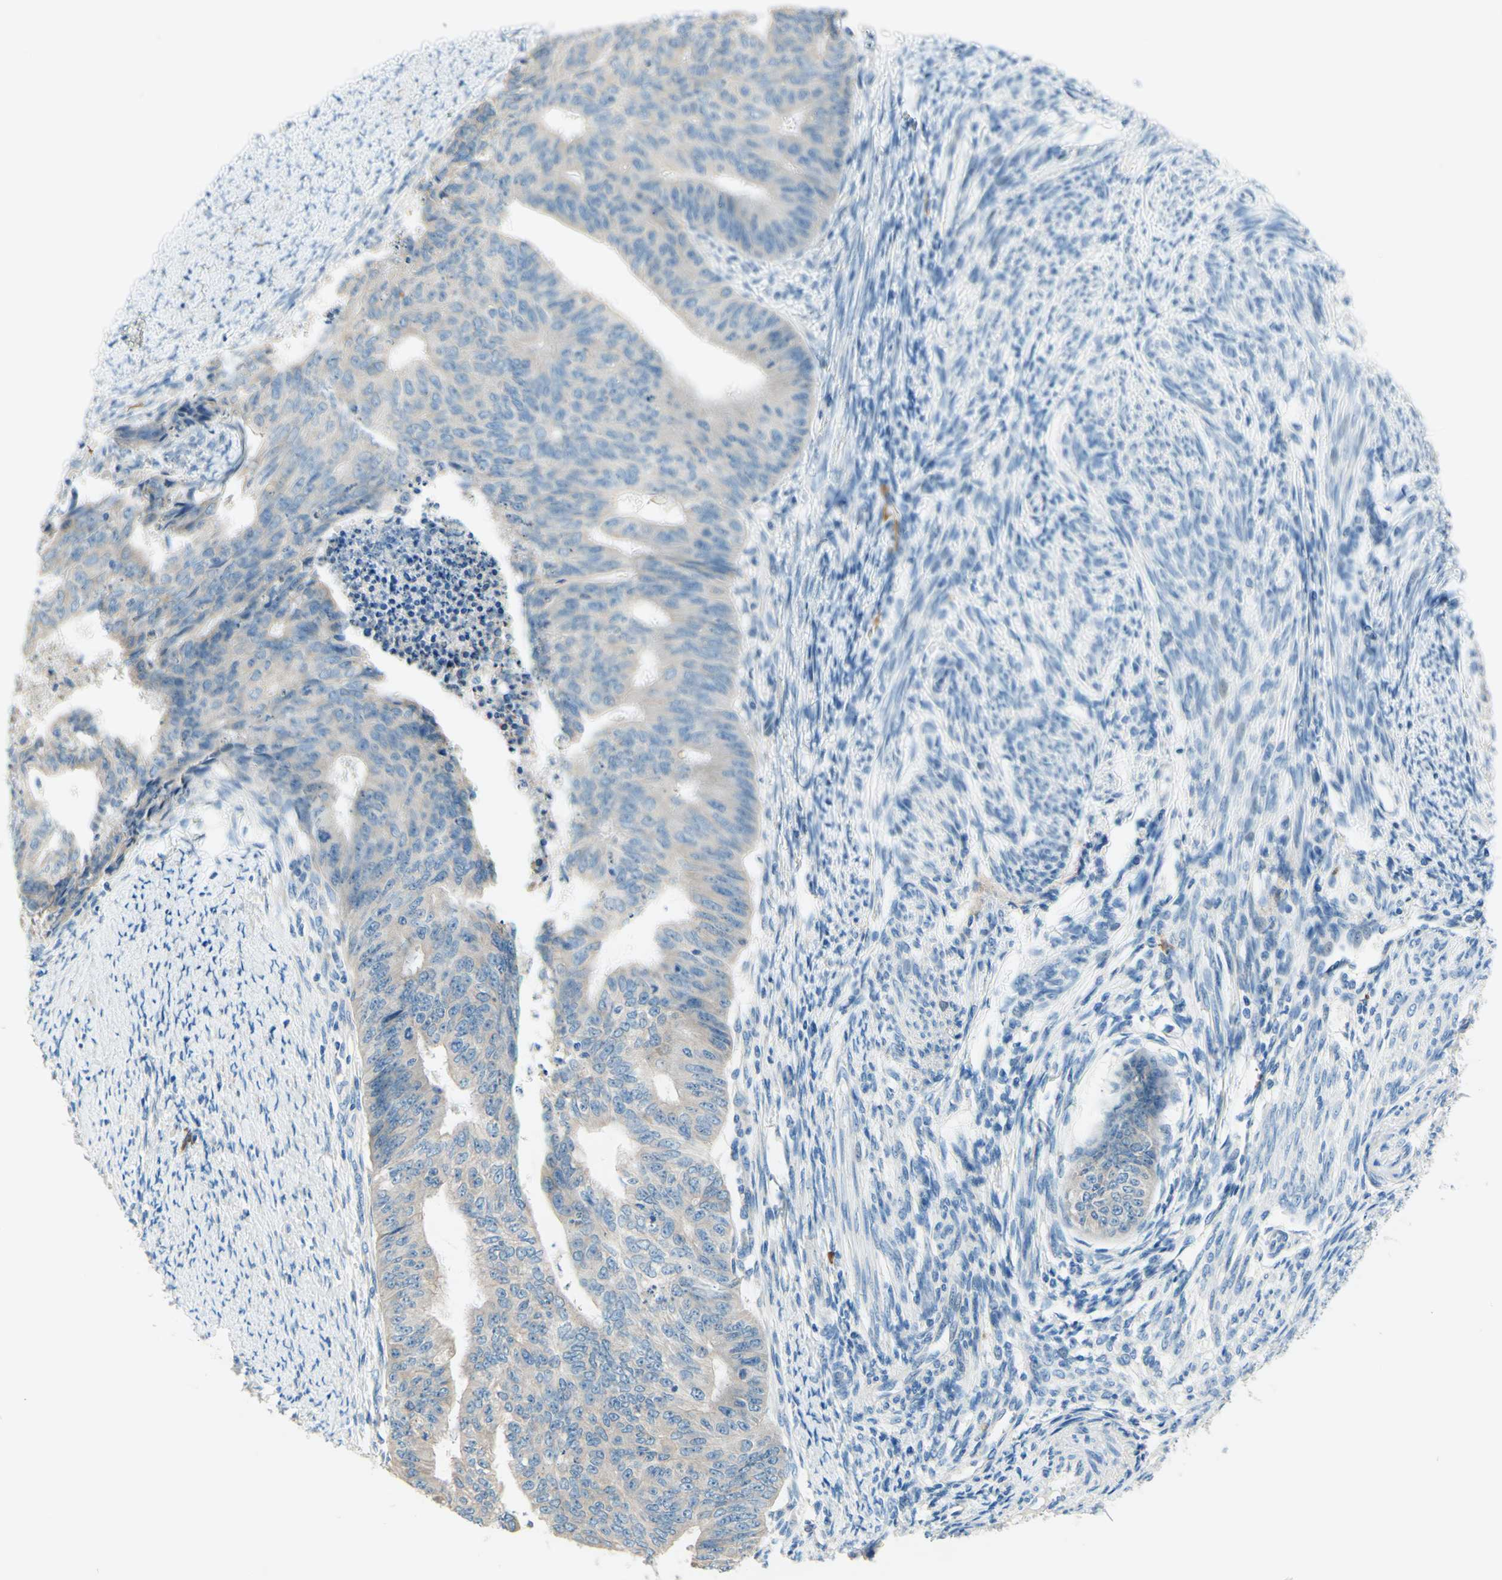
{"staining": {"intensity": "weak", "quantity": ">75%", "location": "cytoplasmic/membranous"}, "tissue": "endometrial cancer", "cell_type": "Tumor cells", "image_type": "cancer", "snomed": [{"axis": "morphology", "description": "Adenocarcinoma, NOS"}, {"axis": "topography", "description": "Endometrium"}], "caption": "A histopathology image showing weak cytoplasmic/membranous expression in about >75% of tumor cells in endometrial cancer, as visualized by brown immunohistochemical staining.", "gene": "PASD1", "patient": {"sex": "female", "age": 32}}